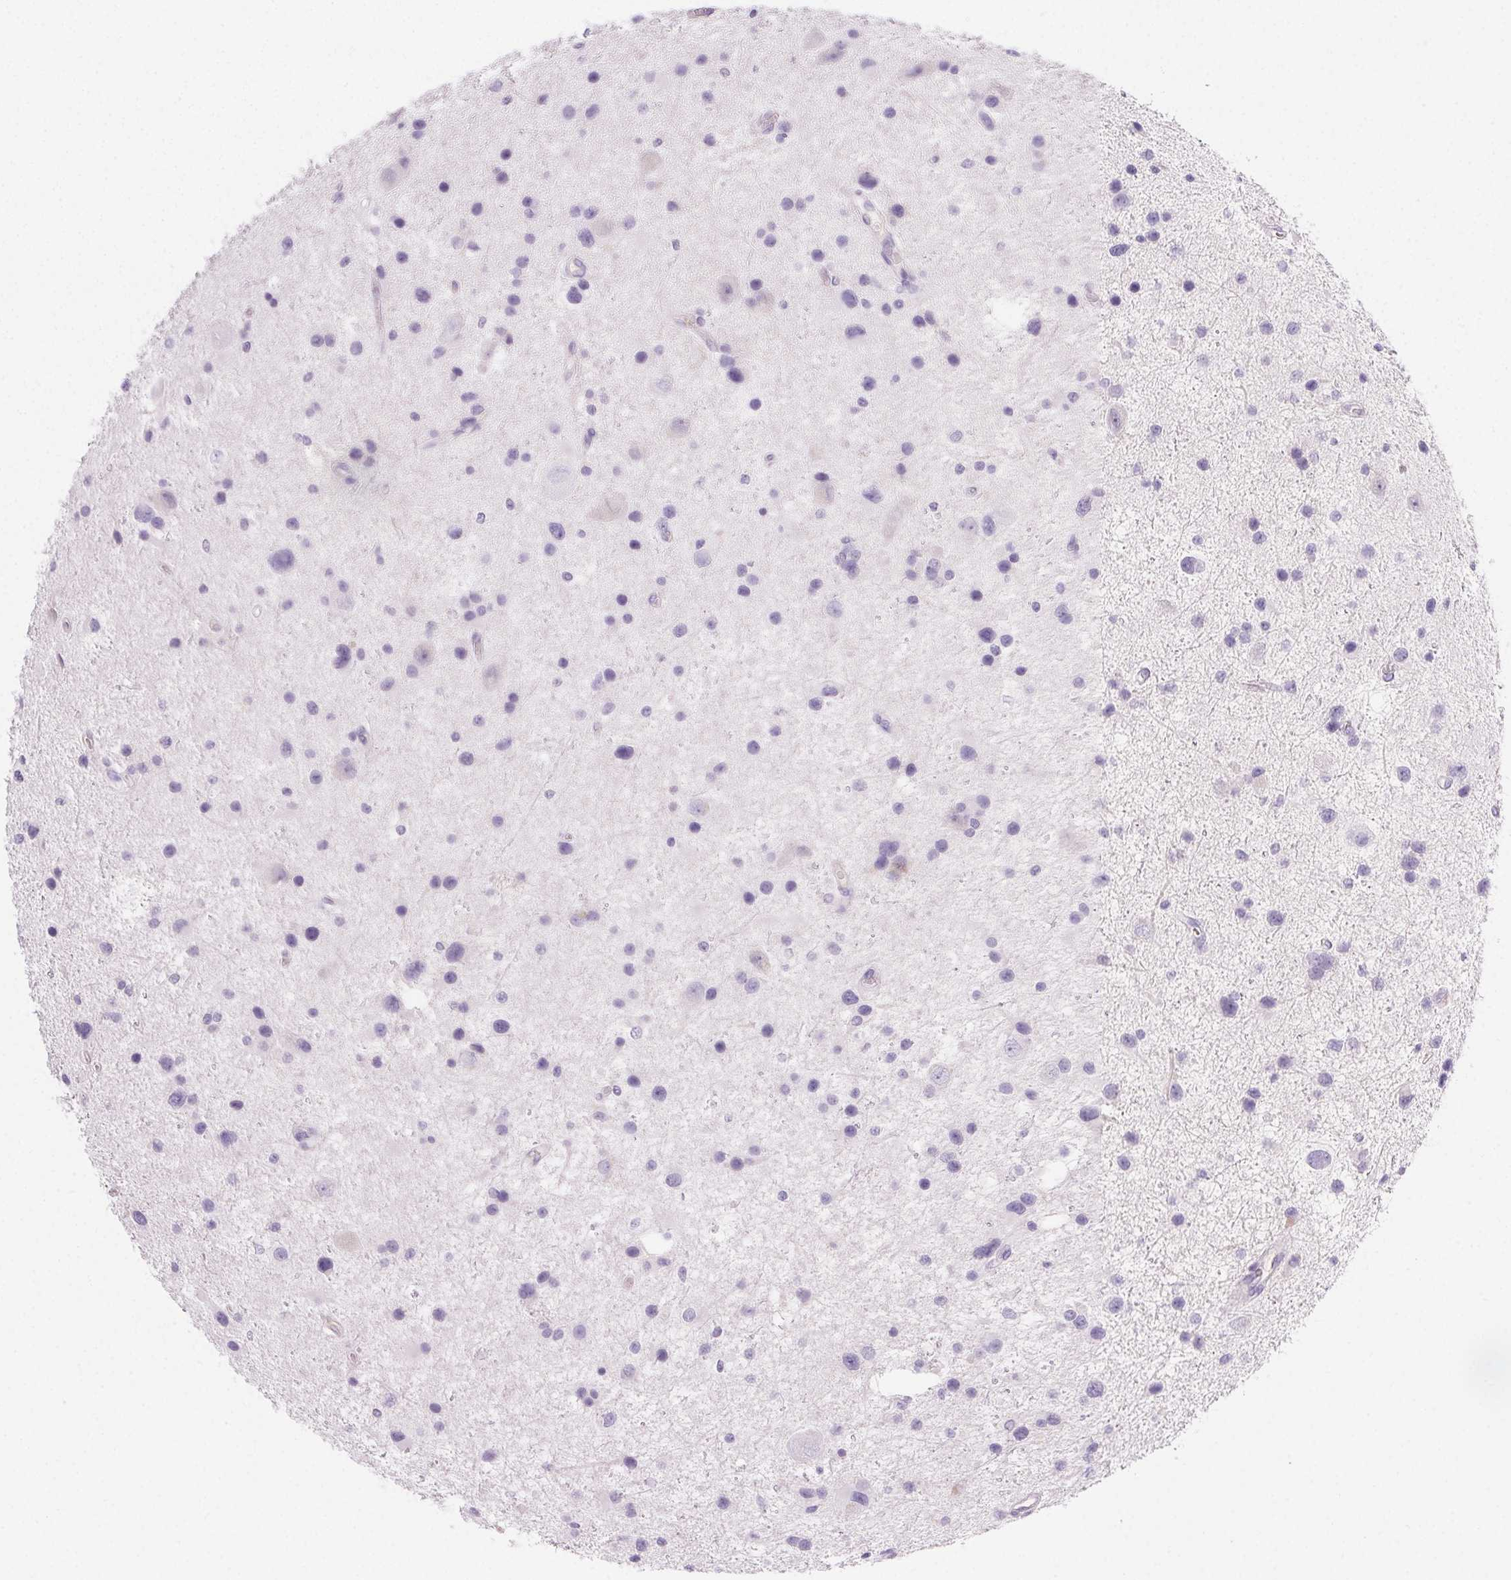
{"staining": {"intensity": "negative", "quantity": "none", "location": "none"}, "tissue": "glioma", "cell_type": "Tumor cells", "image_type": "cancer", "snomed": [{"axis": "morphology", "description": "Glioma, malignant, Low grade"}, {"axis": "topography", "description": "Brain"}], "caption": "This is an immunohistochemistry image of glioma. There is no staining in tumor cells.", "gene": "PADI4", "patient": {"sex": "female", "age": 32}}